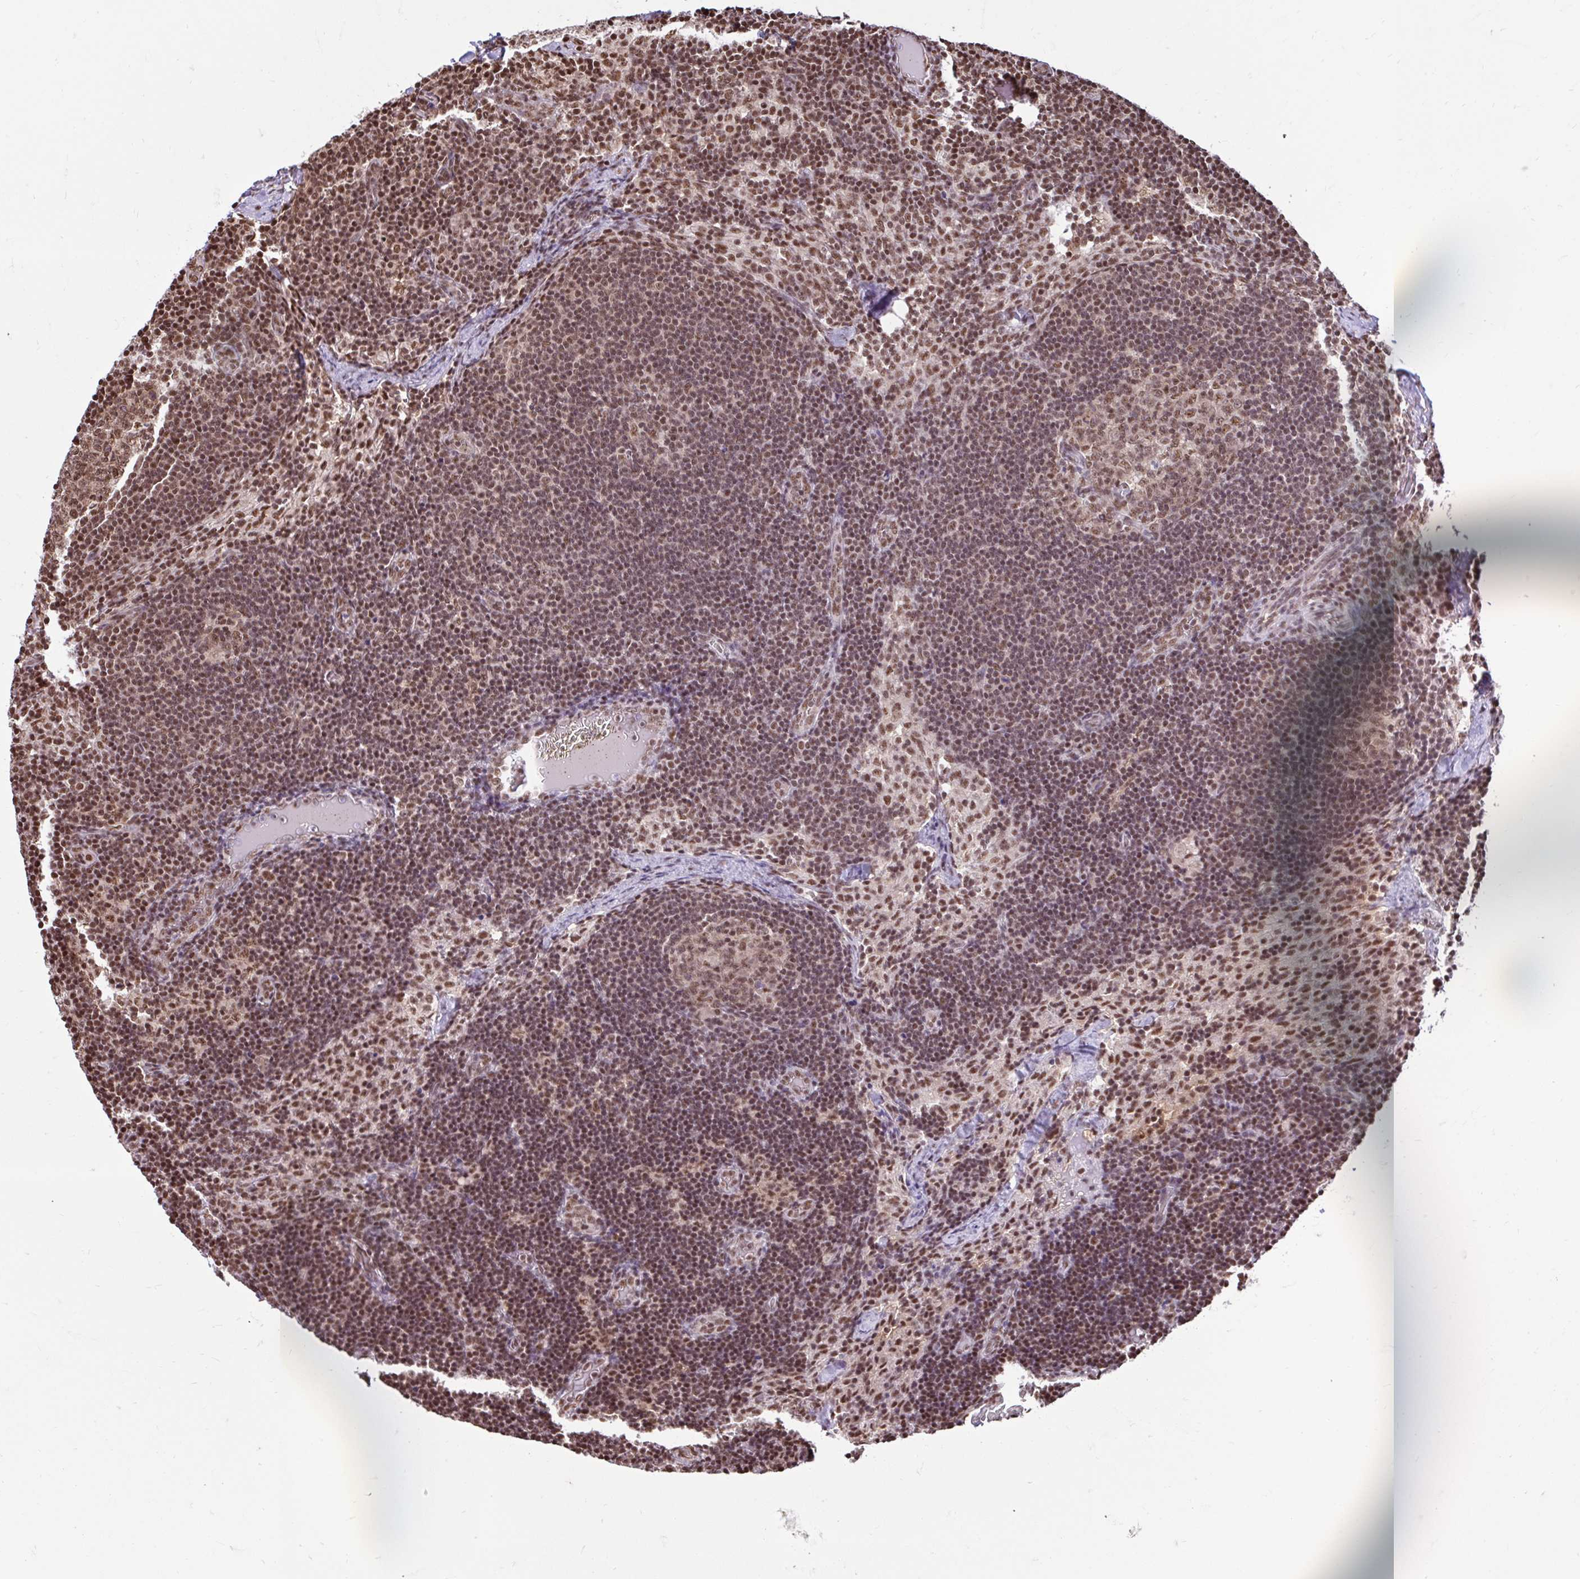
{"staining": {"intensity": "moderate", "quantity": ">75%", "location": "nuclear"}, "tissue": "lymph node", "cell_type": "Germinal center cells", "image_type": "normal", "snomed": [{"axis": "morphology", "description": "Normal tissue, NOS"}, {"axis": "topography", "description": "Lymph node"}], "caption": "This image shows immunohistochemistry staining of benign human lymph node, with medium moderate nuclear expression in about >75% of germinal center cells.", "gene": "ABCA9", "patient": {"sex": "female", "age": 31}}